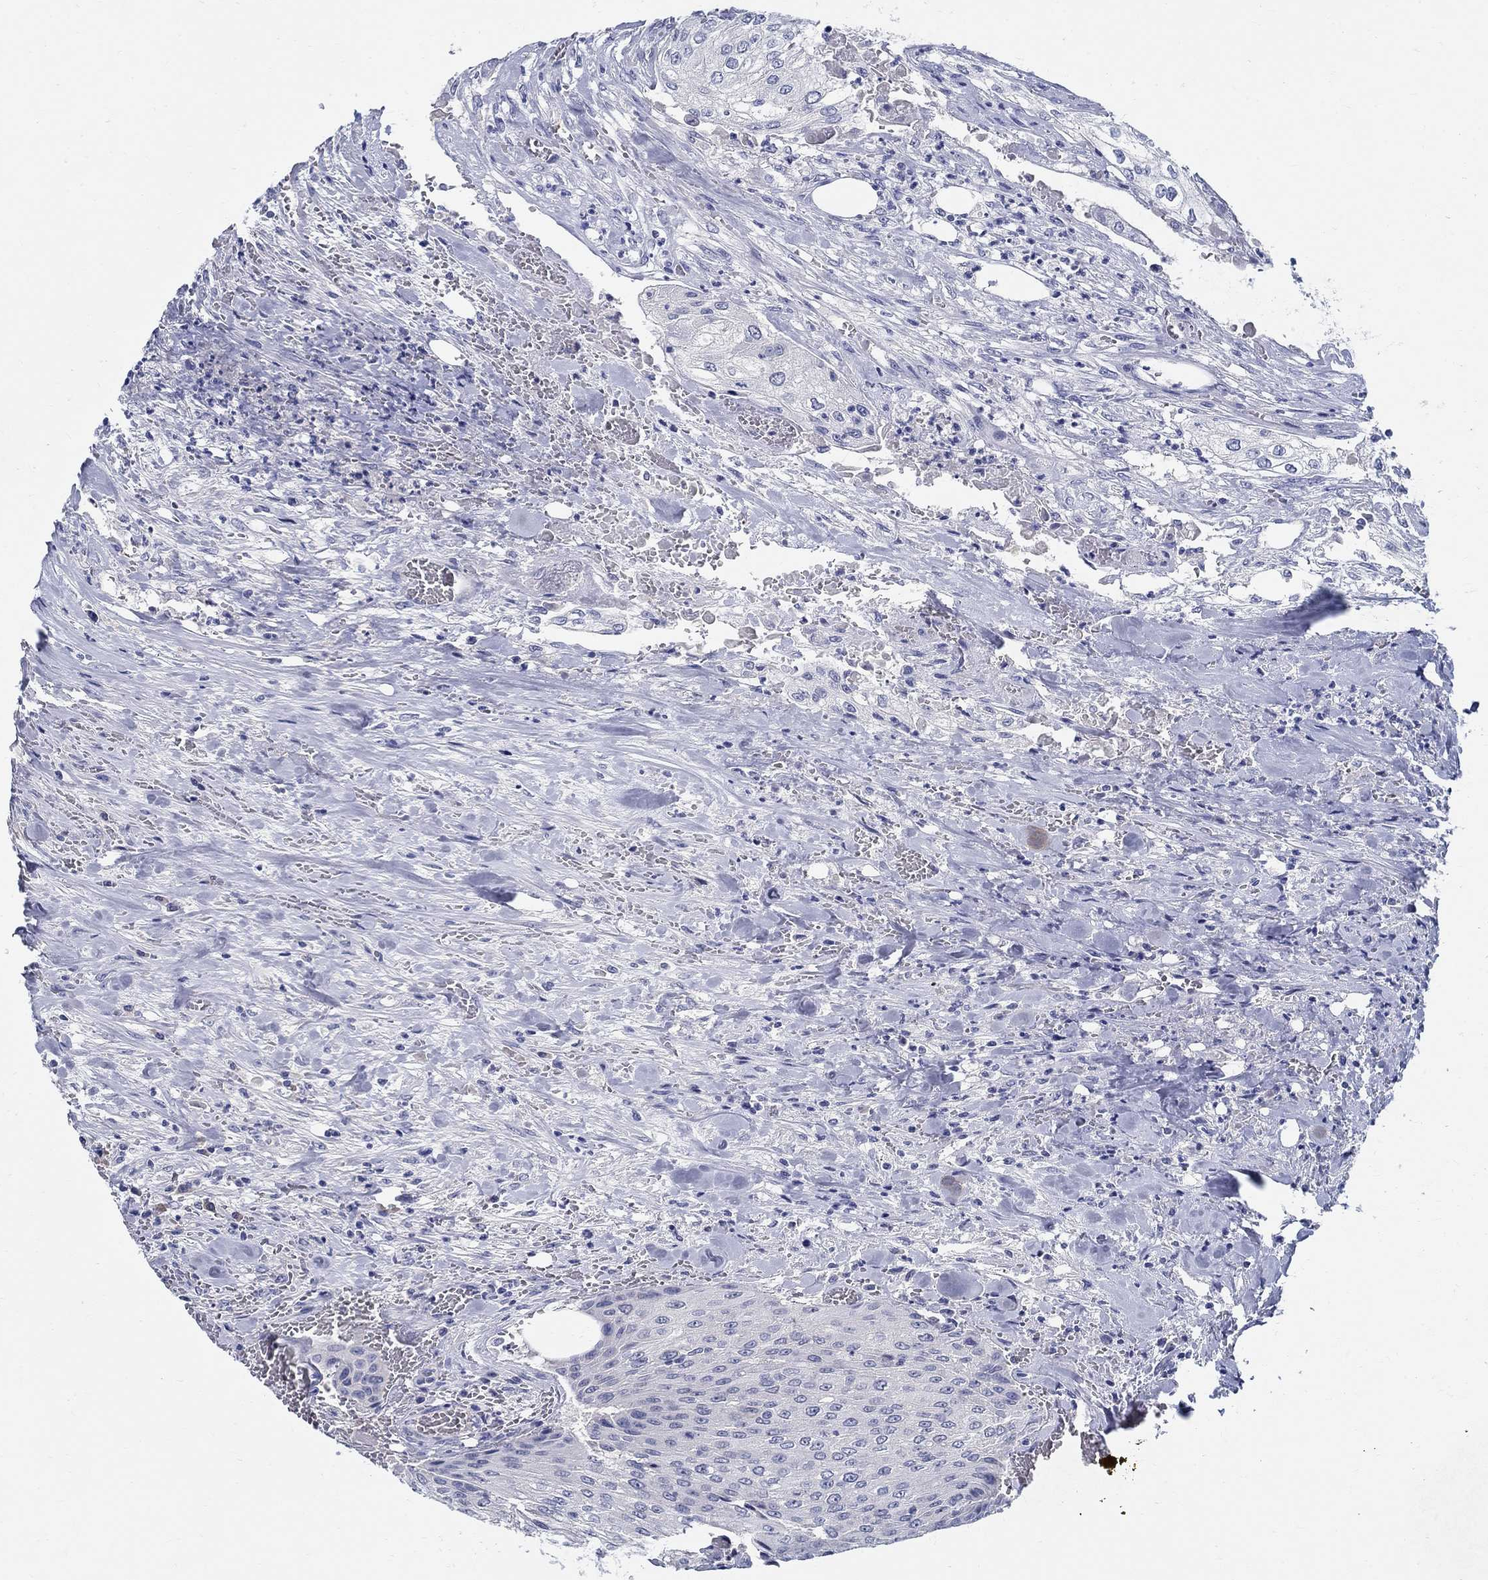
{"staining": {"intensity": "negative", "quantity": "none", "location": "none"}, "tissue": "urothelial cancer", "cell_type": "Tumor cells", "image_type": "cancer", "snomed": [{"axis": "morphology", "description": "Urothelial carcinoma, High grade"}, {"axis": "topography", "description": "Urinary bladder"}], "caption": "Urothelial cancer stained for a protein using immunohistochemistry (IHC) displays no expression tumor cells.", "gene": "CRYGD", "patient": {"sex": "male", "age": 62}}